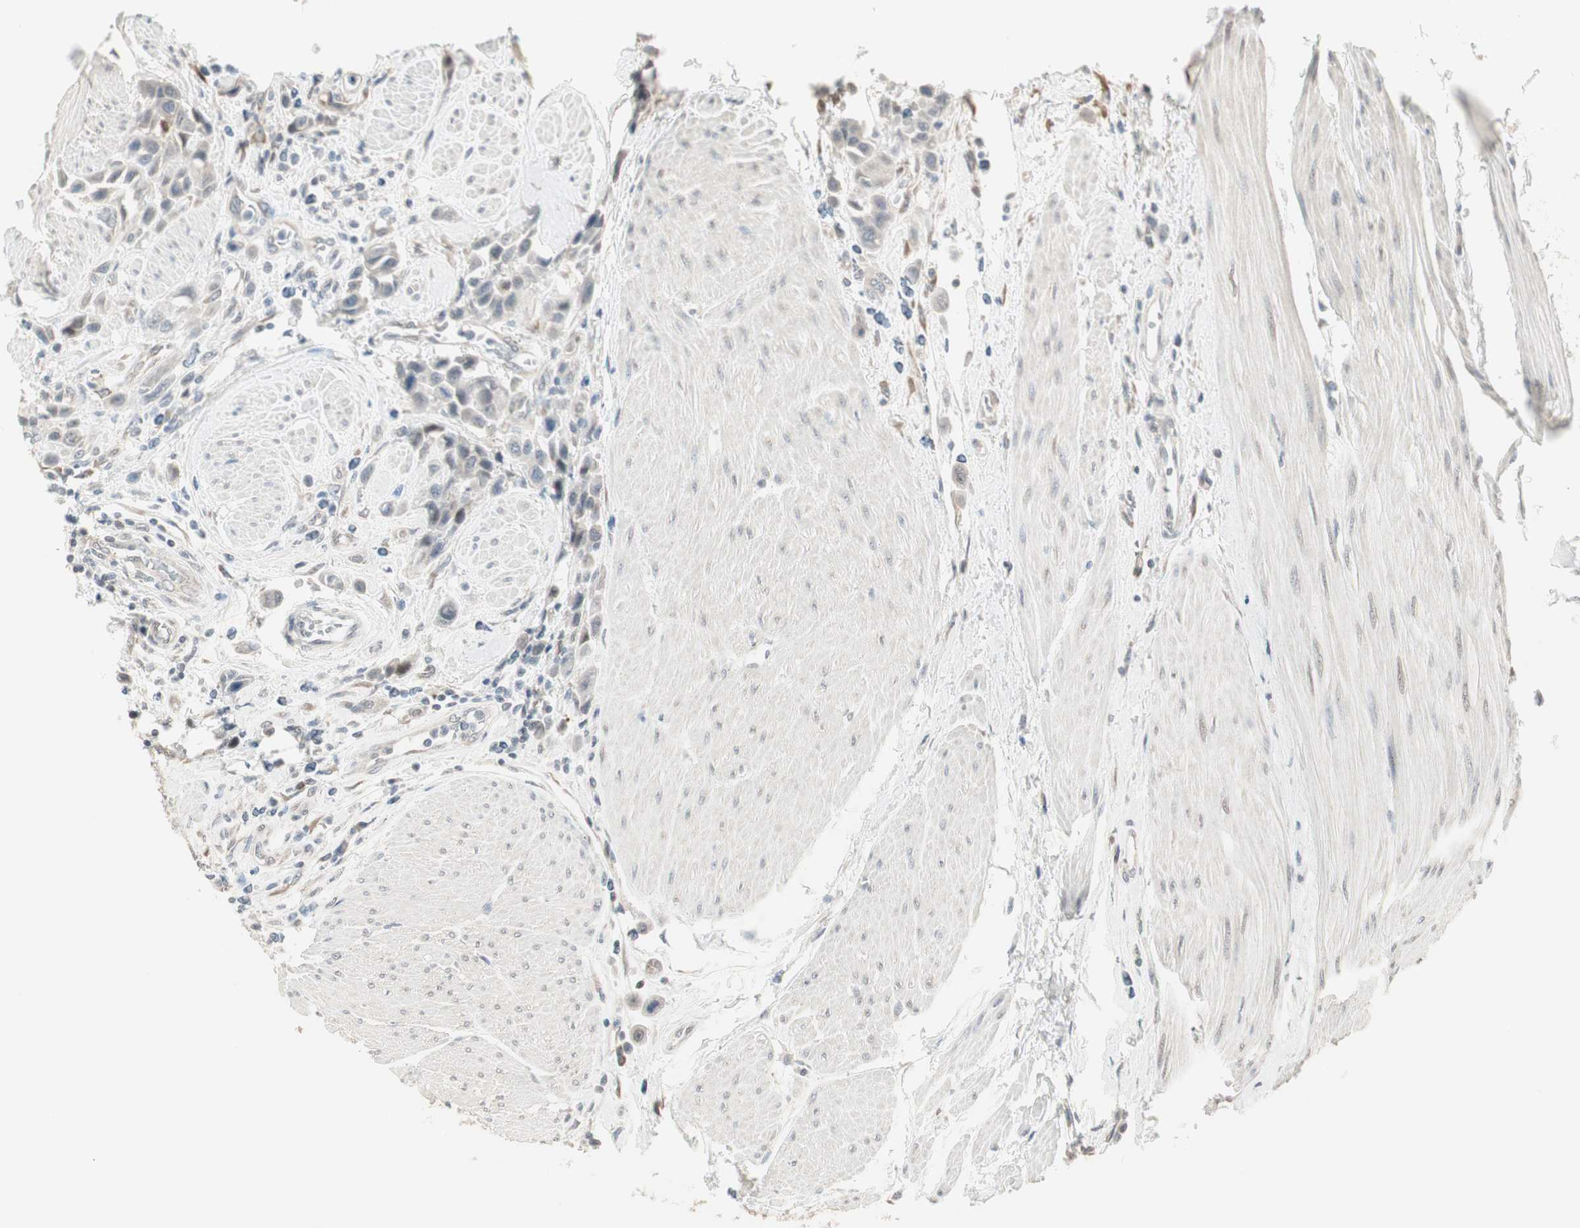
{"staining": {"intensity": "weak", "quantity": "25%-75%", "location": "cytoplasmic/membranous"}, "tissue": "urothelial cancer", "cell_type": "Tumor cells", "image_type": "cancer", "snomed": [{"axis": "morphology", "description": "Urothelial carcinoma, High grade"}, {"axis": "topography", "description": "Urinary bladder"}], "caption": "This is a histology image of IHC staining of urothelial cancer, which shows weak positivity in the cytoplasmic/membranous of tumor cells.", "gene": "PDZK1", "patient": {"sex": "male", "age": 50}}